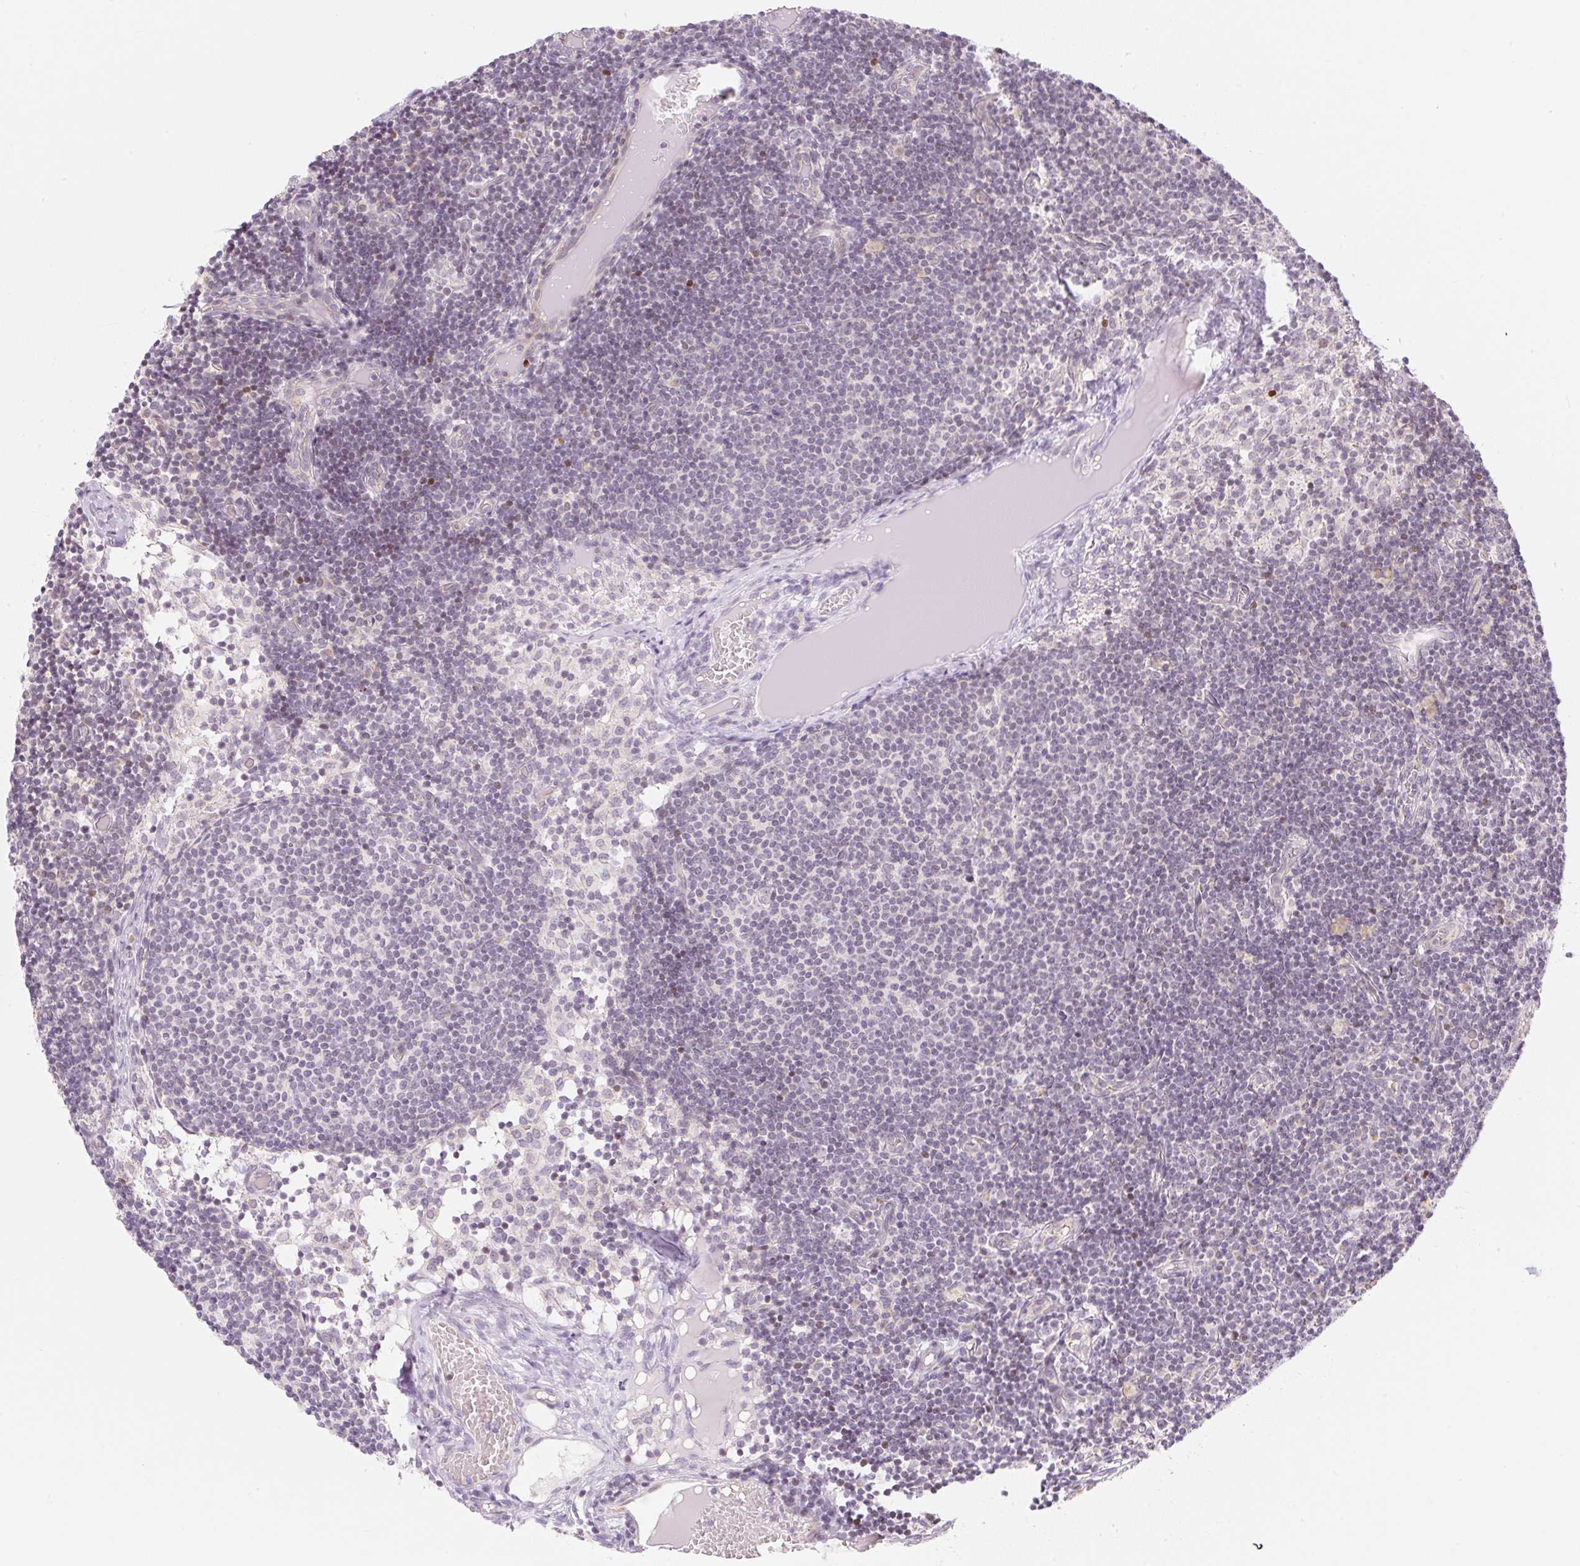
{"staining": {"intensity": "weak", "quantity": "25%-75%", "location": "nuclear"}, "tissue": "lymph node", "cell_type": "Germinal center cells", "image_type": "normal", "snomed": [{"axis": "morphology", "description": "Normal tissue, NOS"}, {"axis": "topography", "description": "Lymph node"}], "caption": "IHC micrograph of benign lymph node stained for a protein (brown), which exhibits low levels of weak nuclear positivity in approximately 25%-75% of germinal center cells.", "gene": "CASKIN1", "patient": {"sex": "female", "age": 31}}